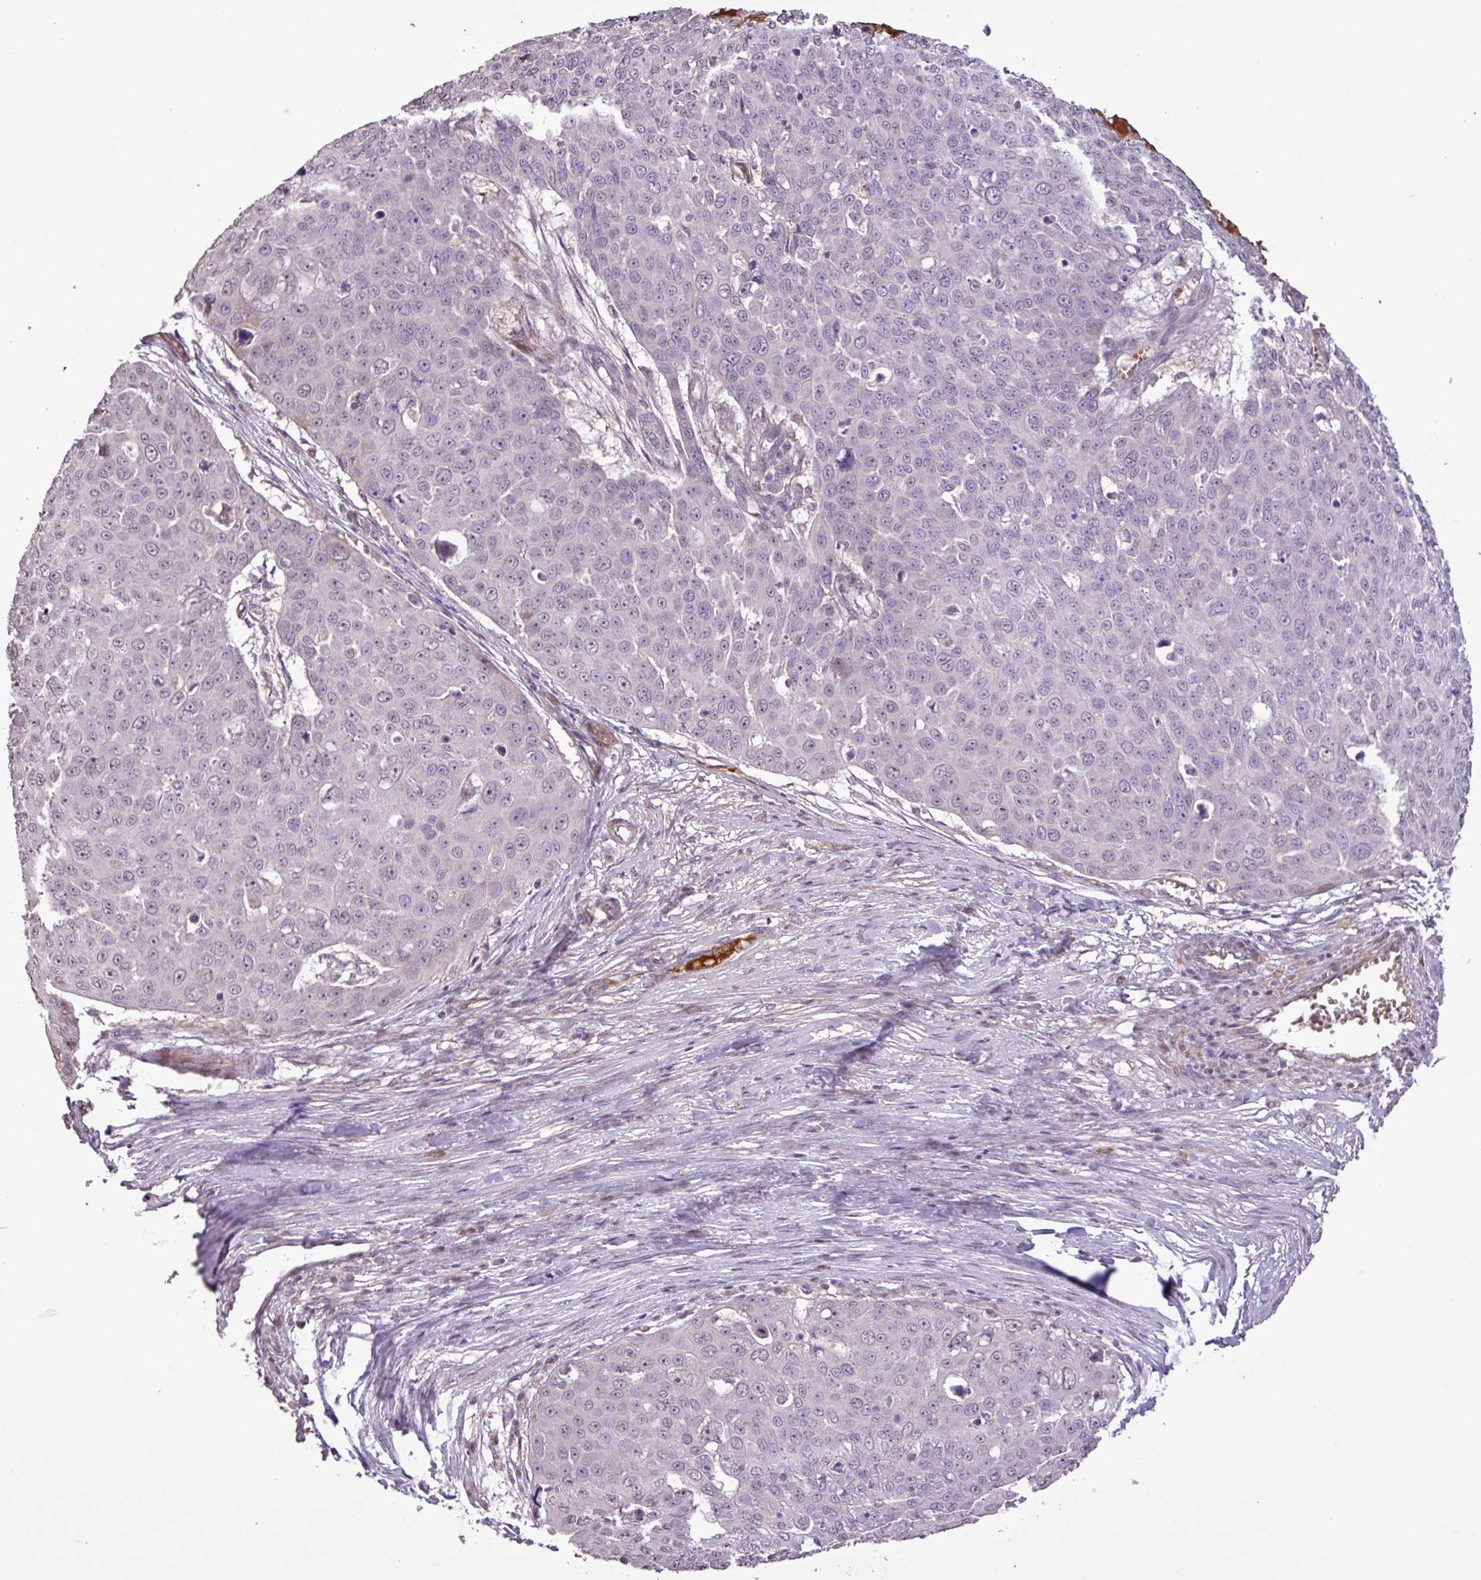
{"staining": {"intensity": "negative", "quantity": "none", "location": "none"}, "tissue": "skin cancer", "cell_type": "Tumor cells", "image_type": "cancer", "snomed": [{"axis": "morphology", "description": "Squamous cell carcinoma, NOS"}, {"axis": "topography", "description": "Skin"}], "caption": "There is no significant staining in tumor cells of skin cancer (squamous cell carcinoma).", "gene": "L3MBTL3", "patient": {"sex": "male", "age": 71}}